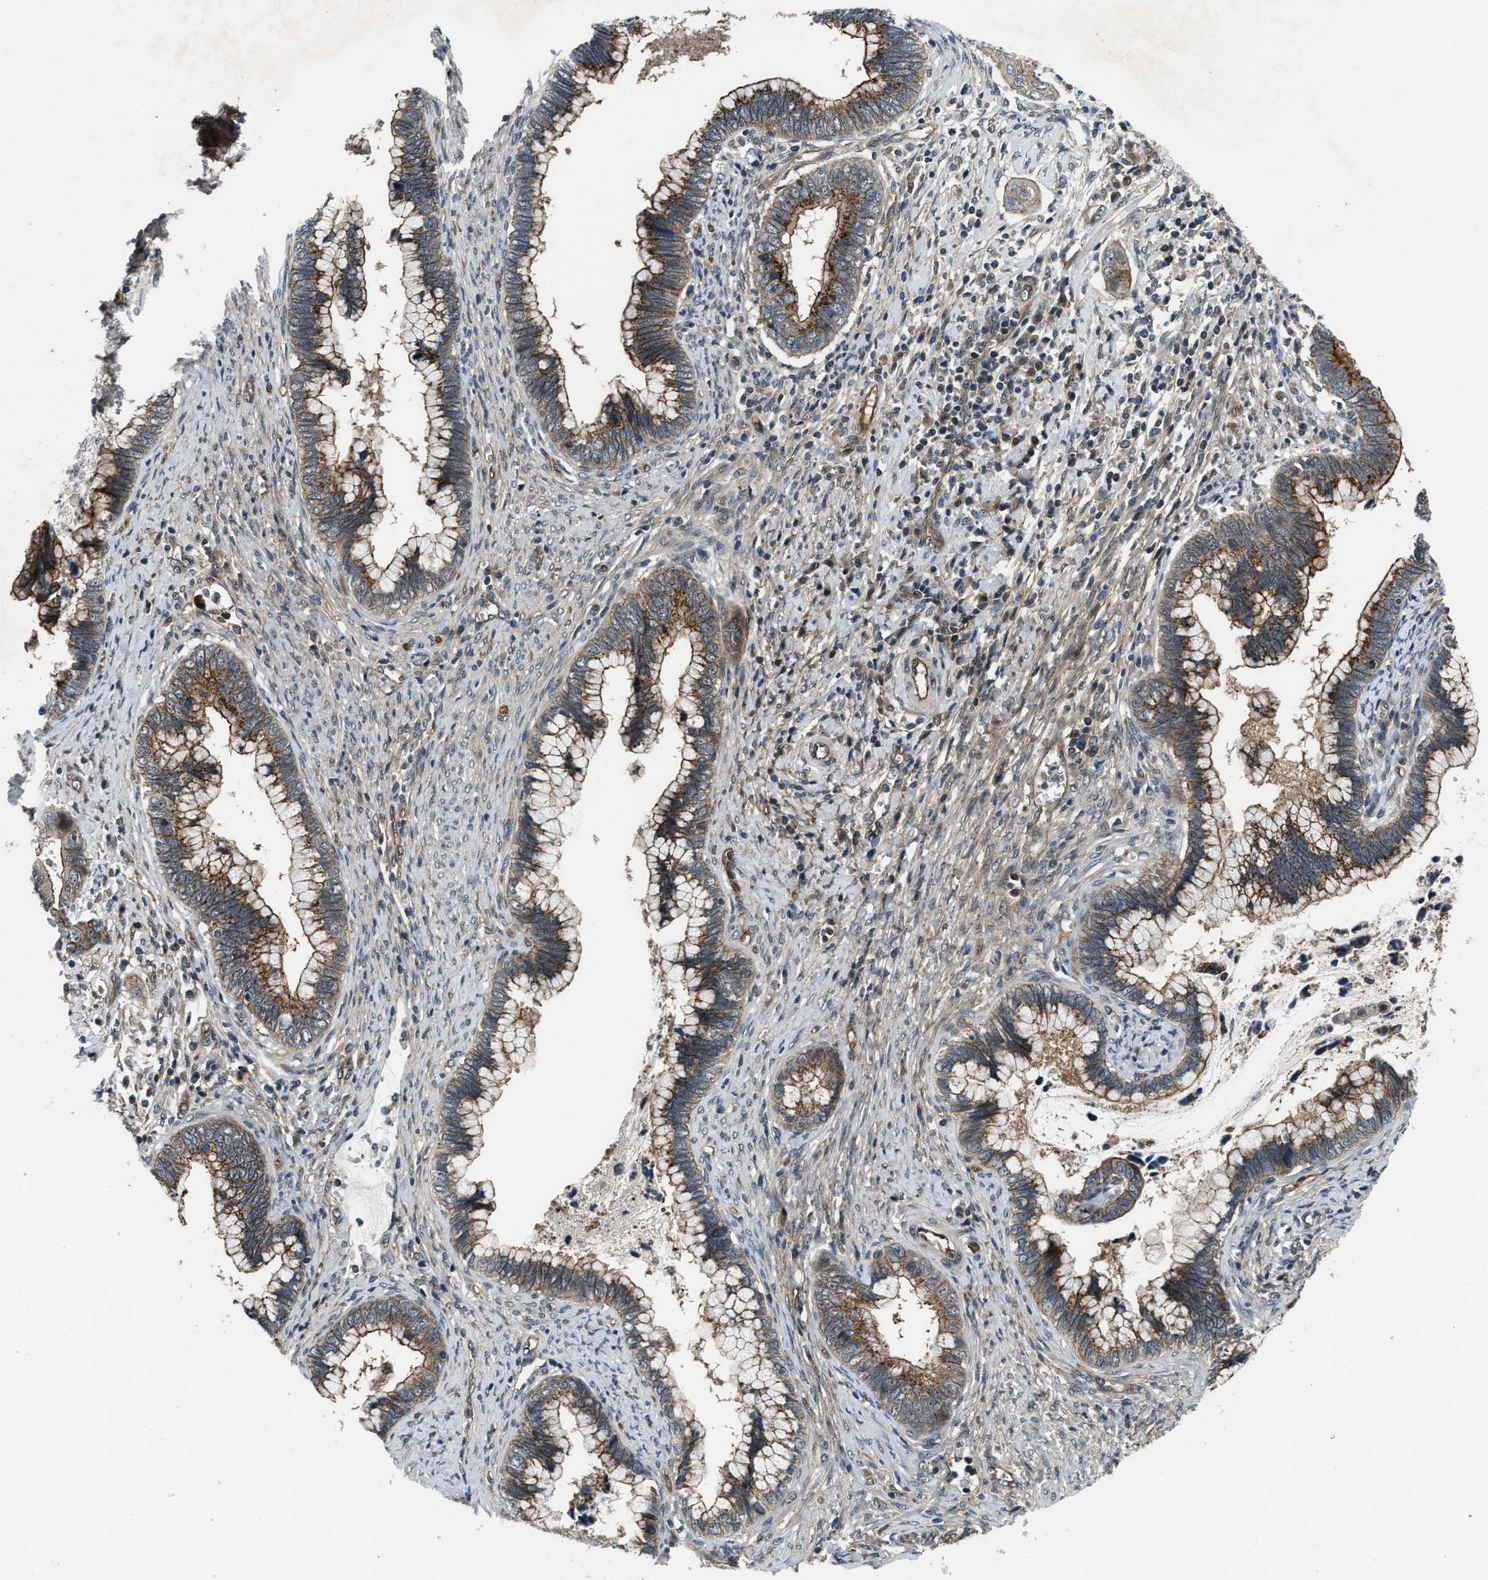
{"staining": {"intensity": "moderate", "quantity": ">75%", "location": "cytoplasmic/membranous"}, "tissue": "cervical cancer", "cell_type": "Tumor cells", "image_type": "cancer", "snomed": [{"axis": "morphology", "description": "Adenocarcinoma, NOS"}, {"axis": "topography", "description": "Cervix"}], "caption": "Immunohistochemical staining of human cervical cancer displays moderate cytoplasmic/membranous protein expression in about >75% of tumor cells.", "gene": "COPS2", "patient": {"sex": "female", "age": 44}}